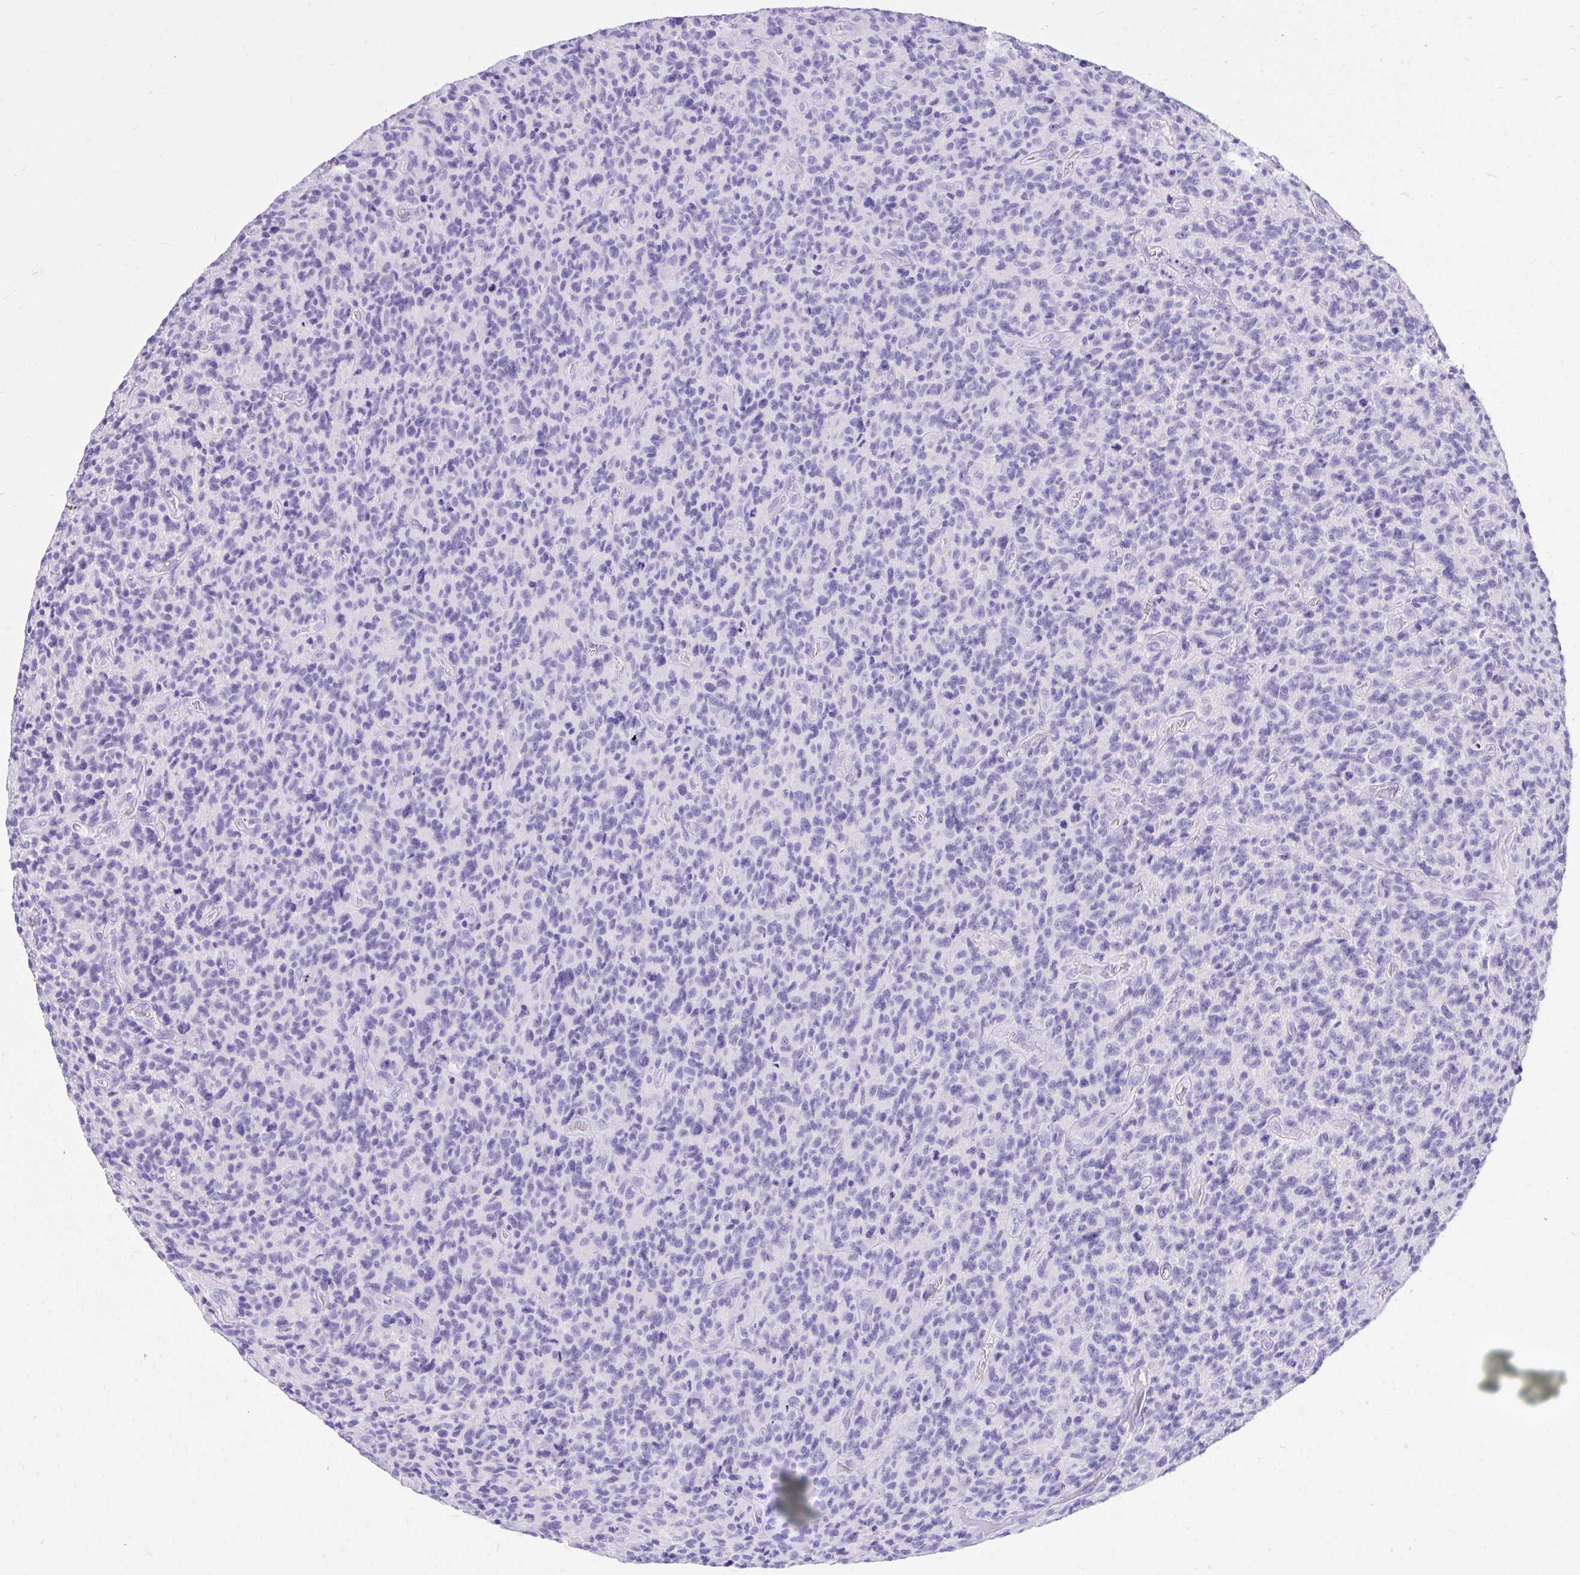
{"staining": {"intensity": "negative", "quantity": "none", "location": "none"}, "tissue": "glioma", "cell_type": "Tumor cells", "image_type": "cancer", "snomed": [{"axis": "morphology", "description": "Glioma, malignant, High grade"}, {"axis": "topography", "description": "Brain"}], "caption": "A photomicrograph of human glioma is negative for staining in tumor cells.", "gene": "MON1A", "patient": {"sex": "male", "age": 76}}